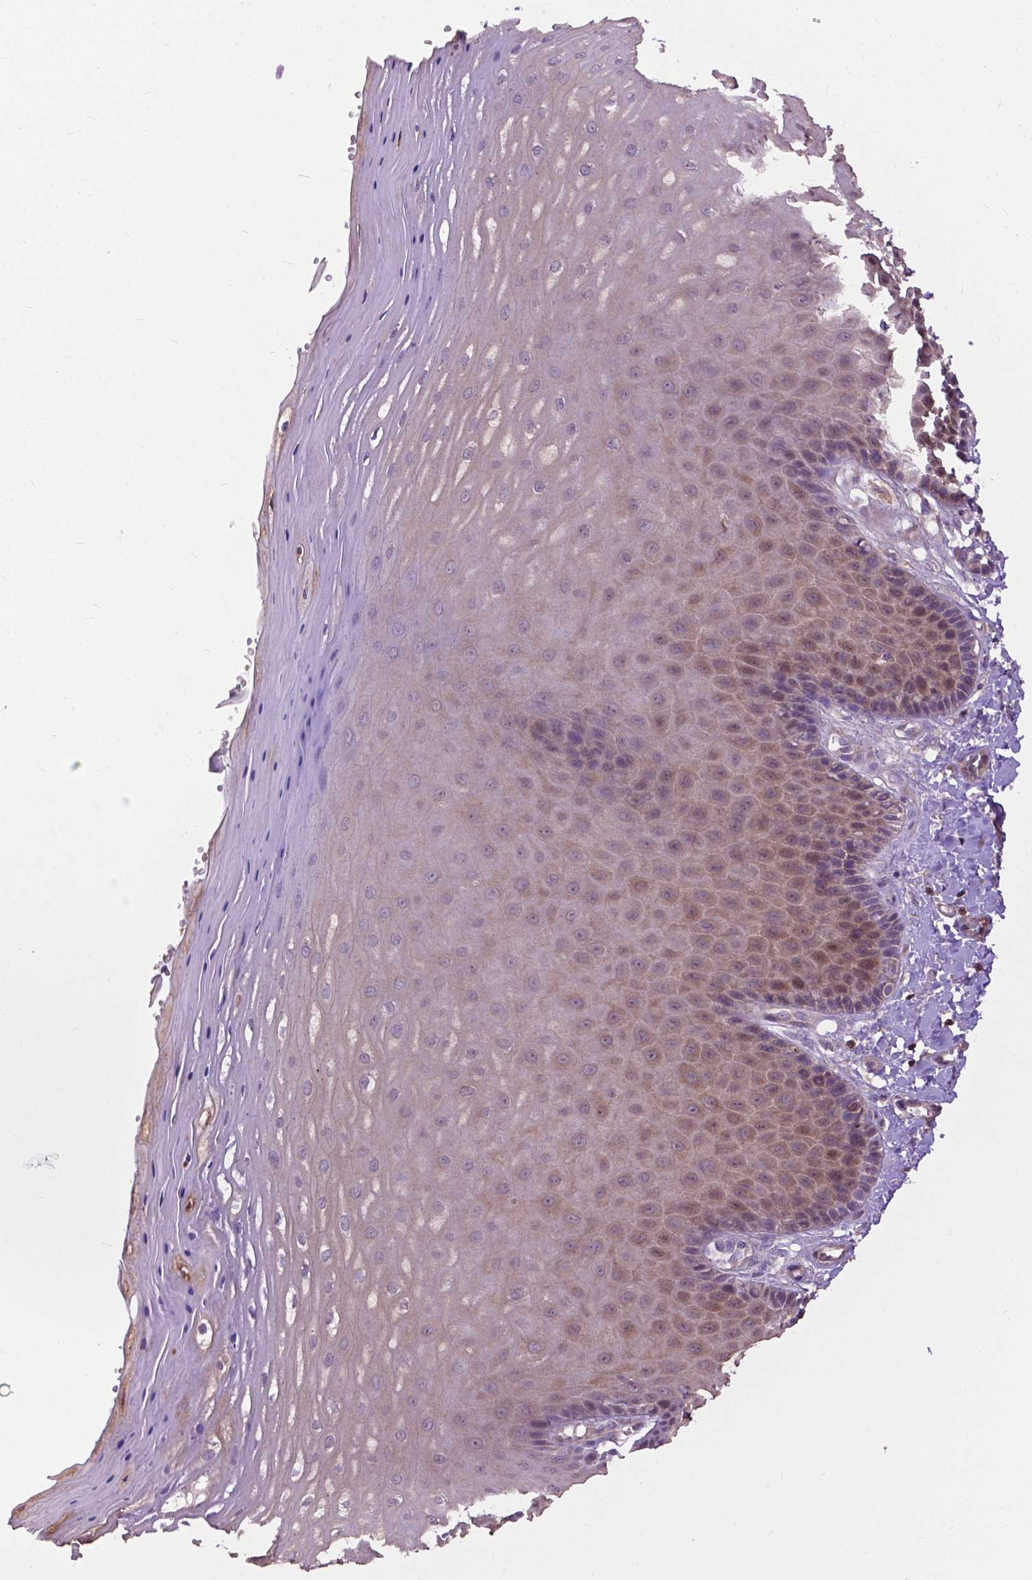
{"staining": {"intensity": "moderate", "quantity": ">75%", "location": "cytoplasmic/membranous"}, "tissue": "vagina", "cell_type": "Squamous epithelial cells", "image_type": "normal", "snomed": [{"axis": "morphology", "description": "Normal tissue, NOS"}, {"axis": "topography", "description": "Vagina"}], "caption": "Protein expression by immunohistochemistry (IHC) shows moderate cytoplasmic/membranous staining in approximately >75% of squamous epithelial cells in normal vagina.", "gene": "CHMP4A", "patient": {"sex": "female", "age": 83}}